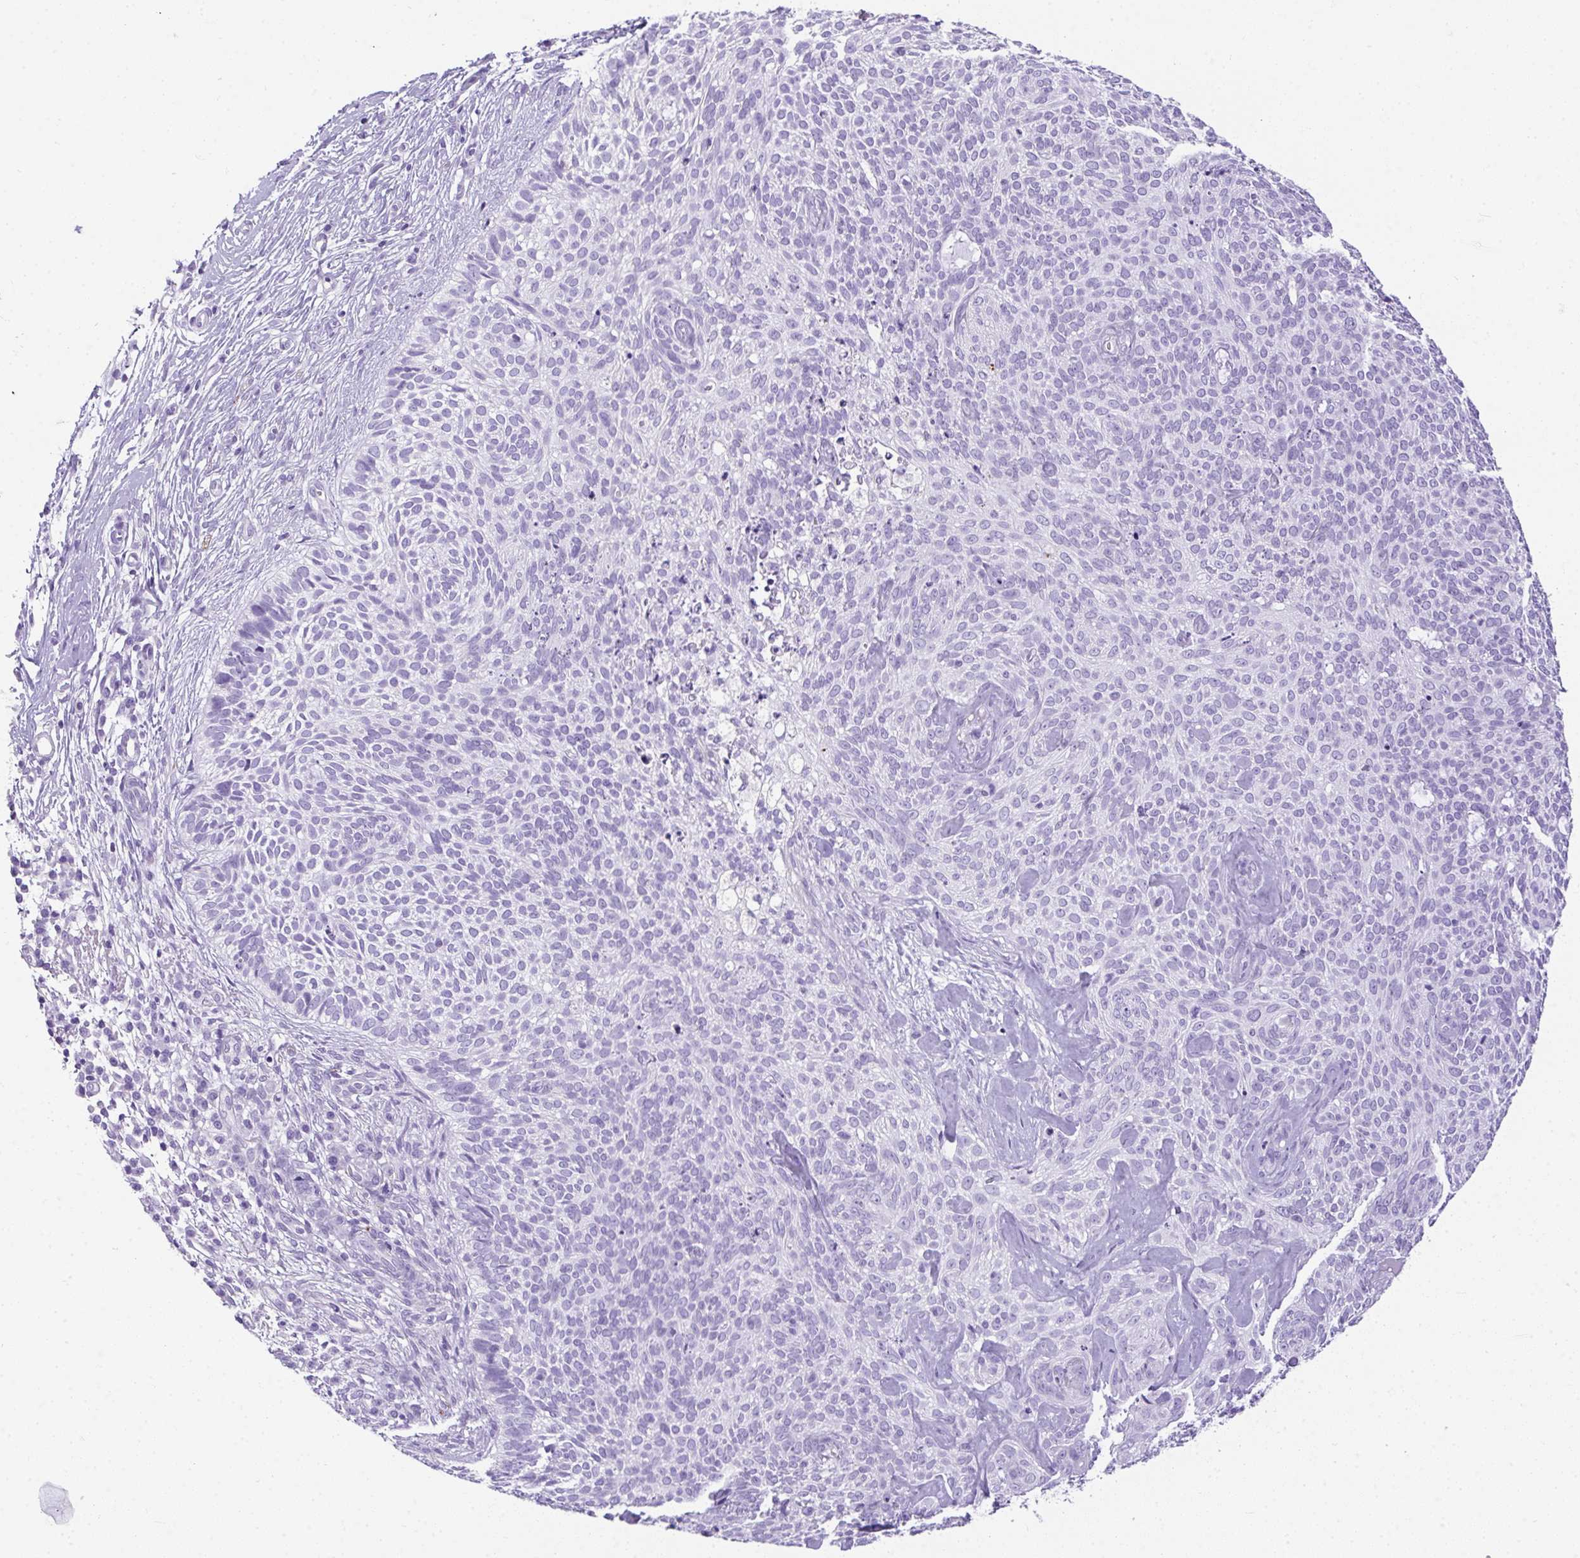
{"staining": {"intensity": "negative", "quantity": "none", "location": "none"}, "tissue": "skin cancer", "cell_type": "Tumor cells", "image_type": "cancer", "snomed": [{"axis": "morphology", "description": "Basal cell carcinoma"}, {"axis": "topography", "description": "Skin"}, {"axis": "topography", "description": "Skin of face"}], "caption": "High magnification brightfield microscopy of skin cancer stained with DAB (3,3'-diaminobenzidine) (brown) and counterstained with hematoxylin (blue): tumor cells show no significant positivity. (DAB (3,3'-diaminobenzidine) immunohistochemistry with hematoxylin counter stain).", "gene": "AVIL", "patient": {"sex": "female", "age": 82}}